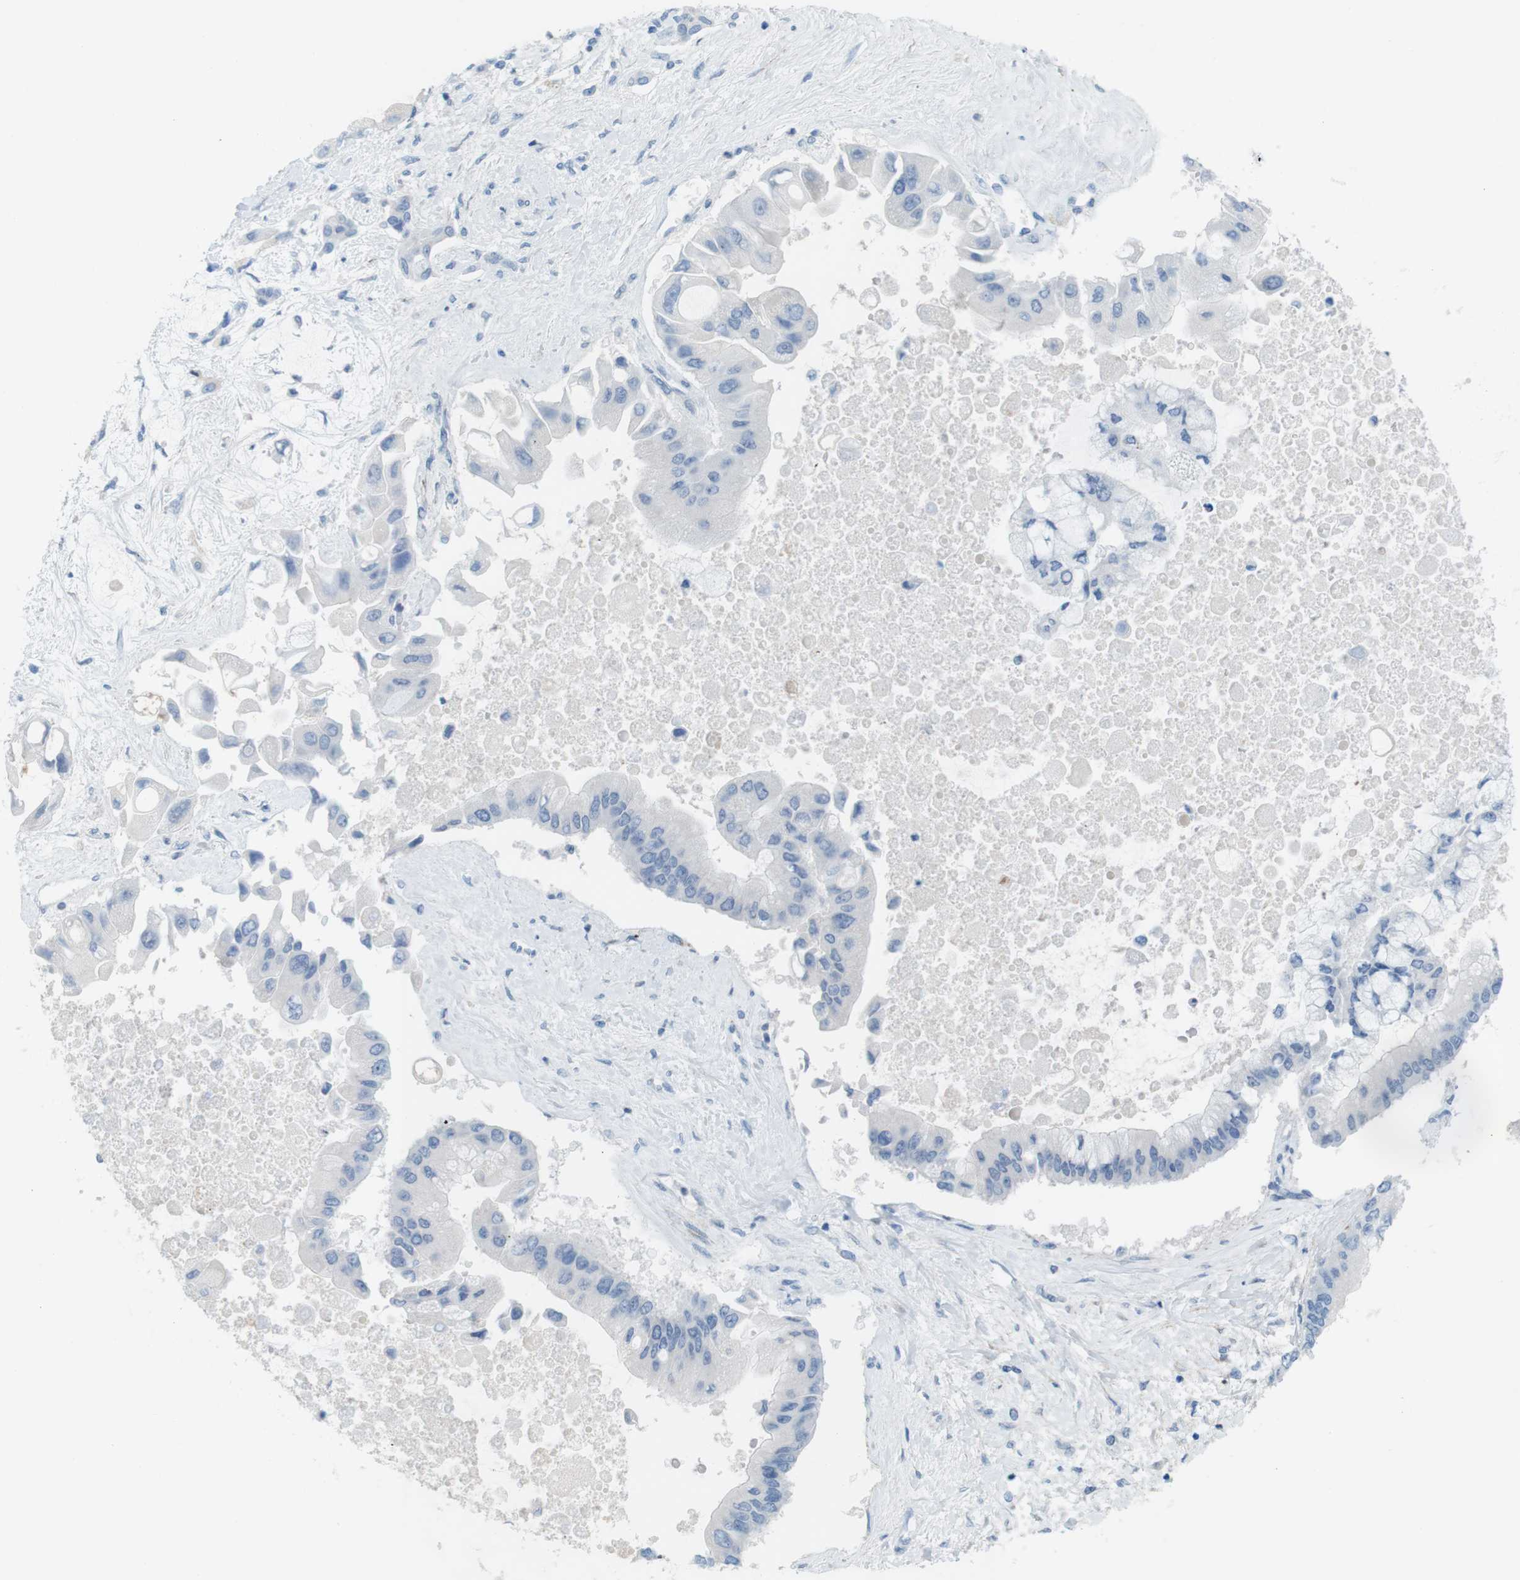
{"staining": {"intensity": "negative", "quantity": "none", "location": "none"}, "tissue": "liver cancer", "cell_type": "Tumor cells", "image_type": "cancer", "snomed": [{"axis": "morphology", "description": "Cholangiocarcinoma"}, {"axis": "topography", "description": "Liver"}], "caption": "Liver cholangiocarcinoma was stained to show a protein in brown. There is no significant expression in tumor cells.", "gene": "MYH9", "patient": {"sex": "male", "age": 50}}